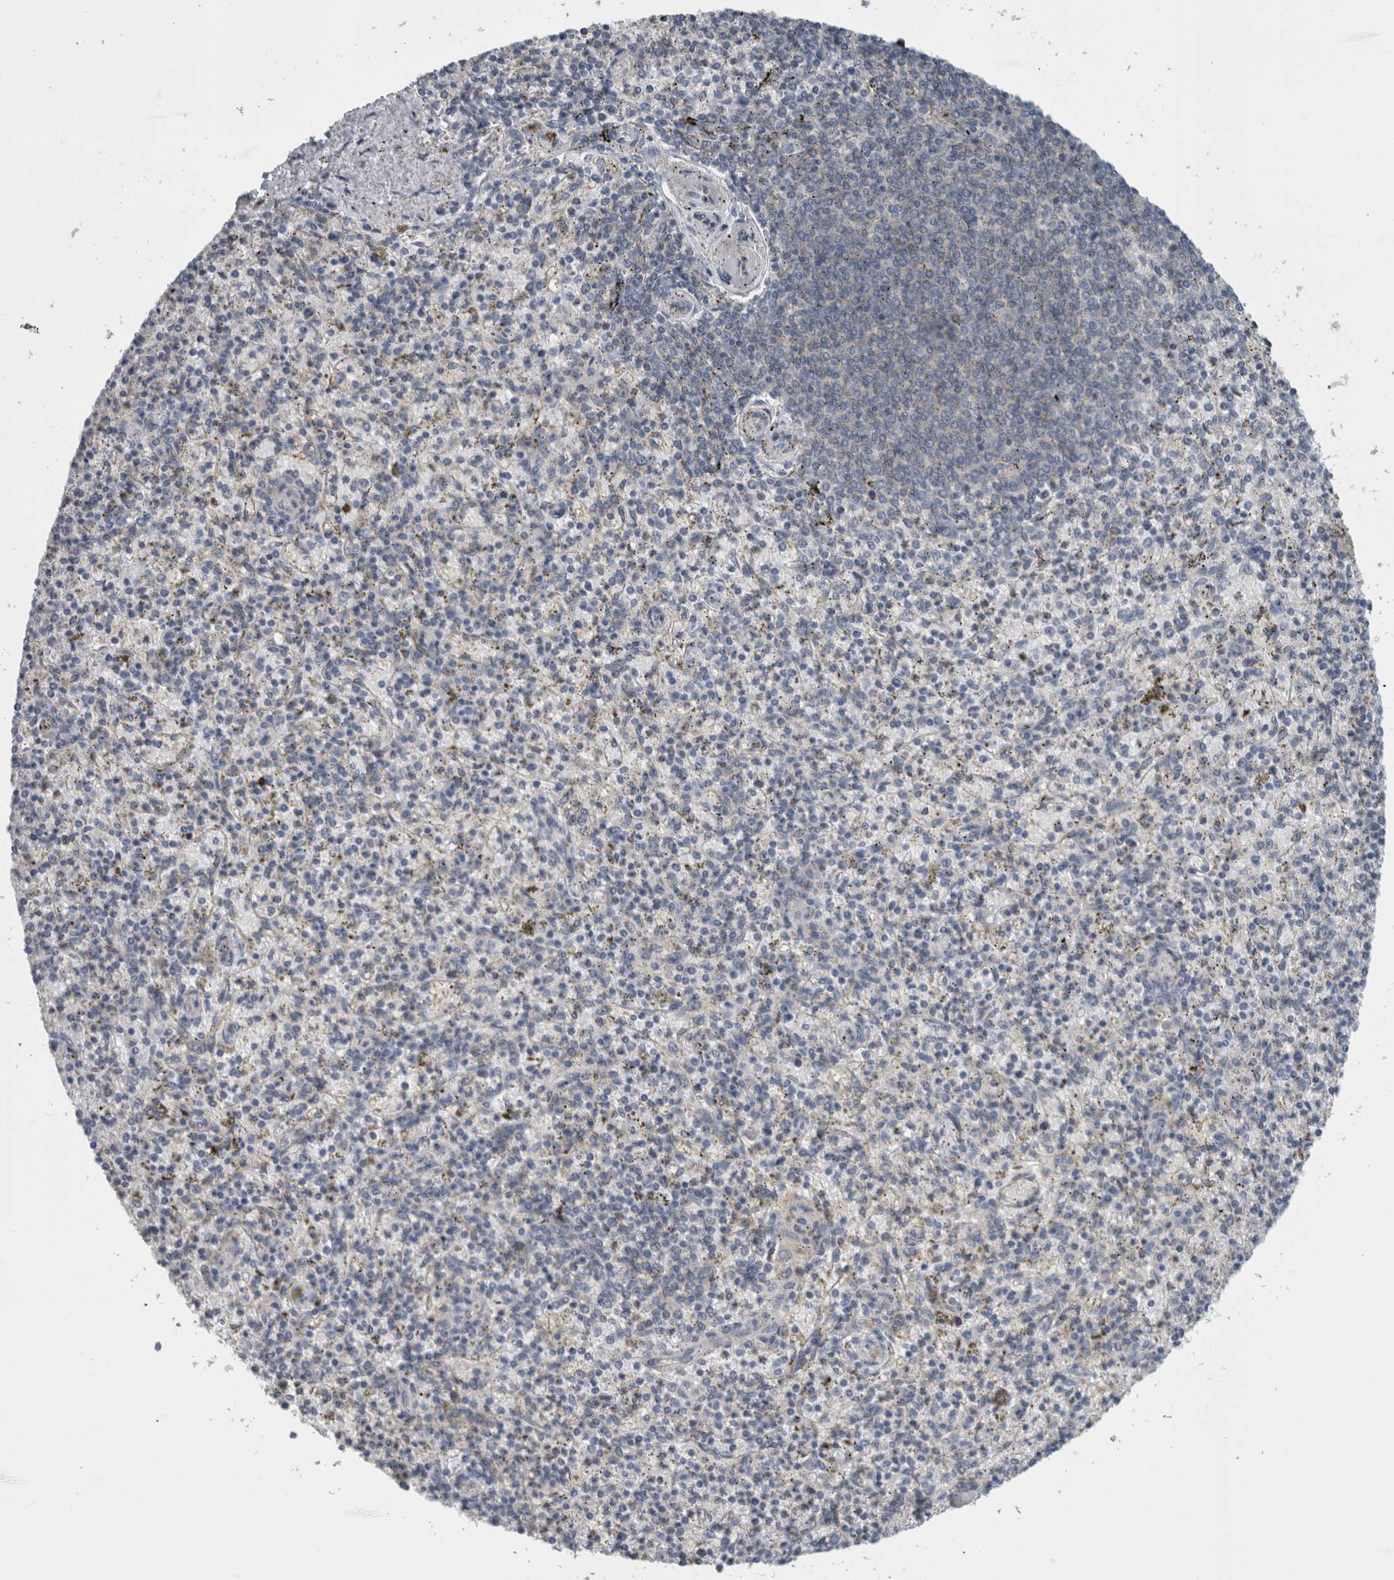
{"staining": {"intensity": "negative", "quantity": "none", "location": "none"}, "tissue": "spleen", "cell_type": "Cells in red pulp", "image_type": "normal", "snomed": [{"axis": "morphology", "description": "Normal tissue, NOS"}, {"axis": "topography", "description": "Spleen"}], "caption": "A high-resolution histopathology image shows immunohistochemistry (IHC) staining of normal spleen, which reveals no significant staining in cells in red pulp.", "gene": "ACSF2", "patient": {"sex": "male", "age": 72}}